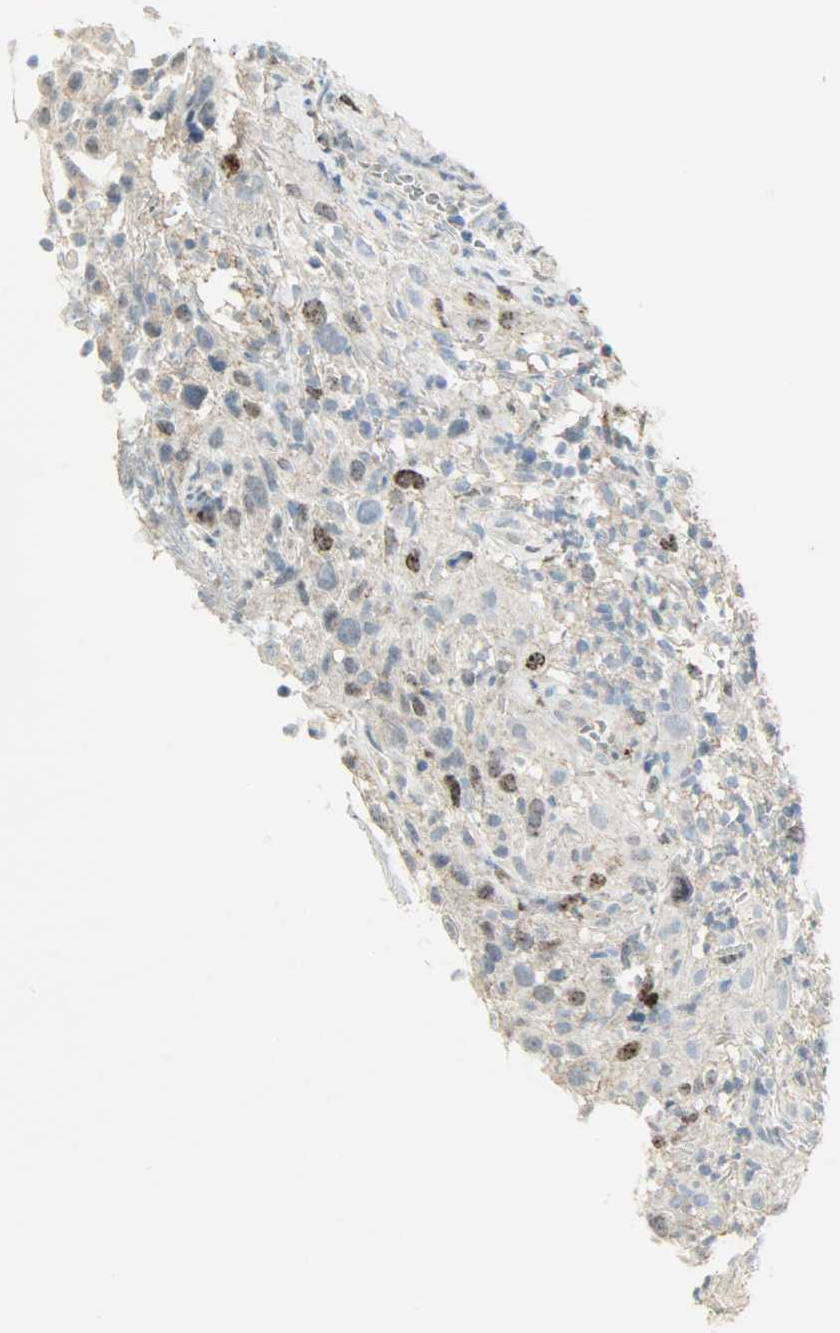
{"staining": {"intensity": "moderate", "quantity": "<25%", "location": "nuclear"}, "tissue": "thyroid cancer", "cell_type": "Tumor cells", "image_type": "cancer", "snomed": [{"axis": "morphology", "description": "Carcinoma, NOS"}, {"axis": "topography", "description": "Thyroid gland"}], "caption": "Immunohistochemical staining of thyroid cancer (carcinoma) reveals low levels of moderate nuclear protein staining in about <25% of tumor cells.", "gene": "AURKB", "patient": {"sex": "female", "age": 77}}